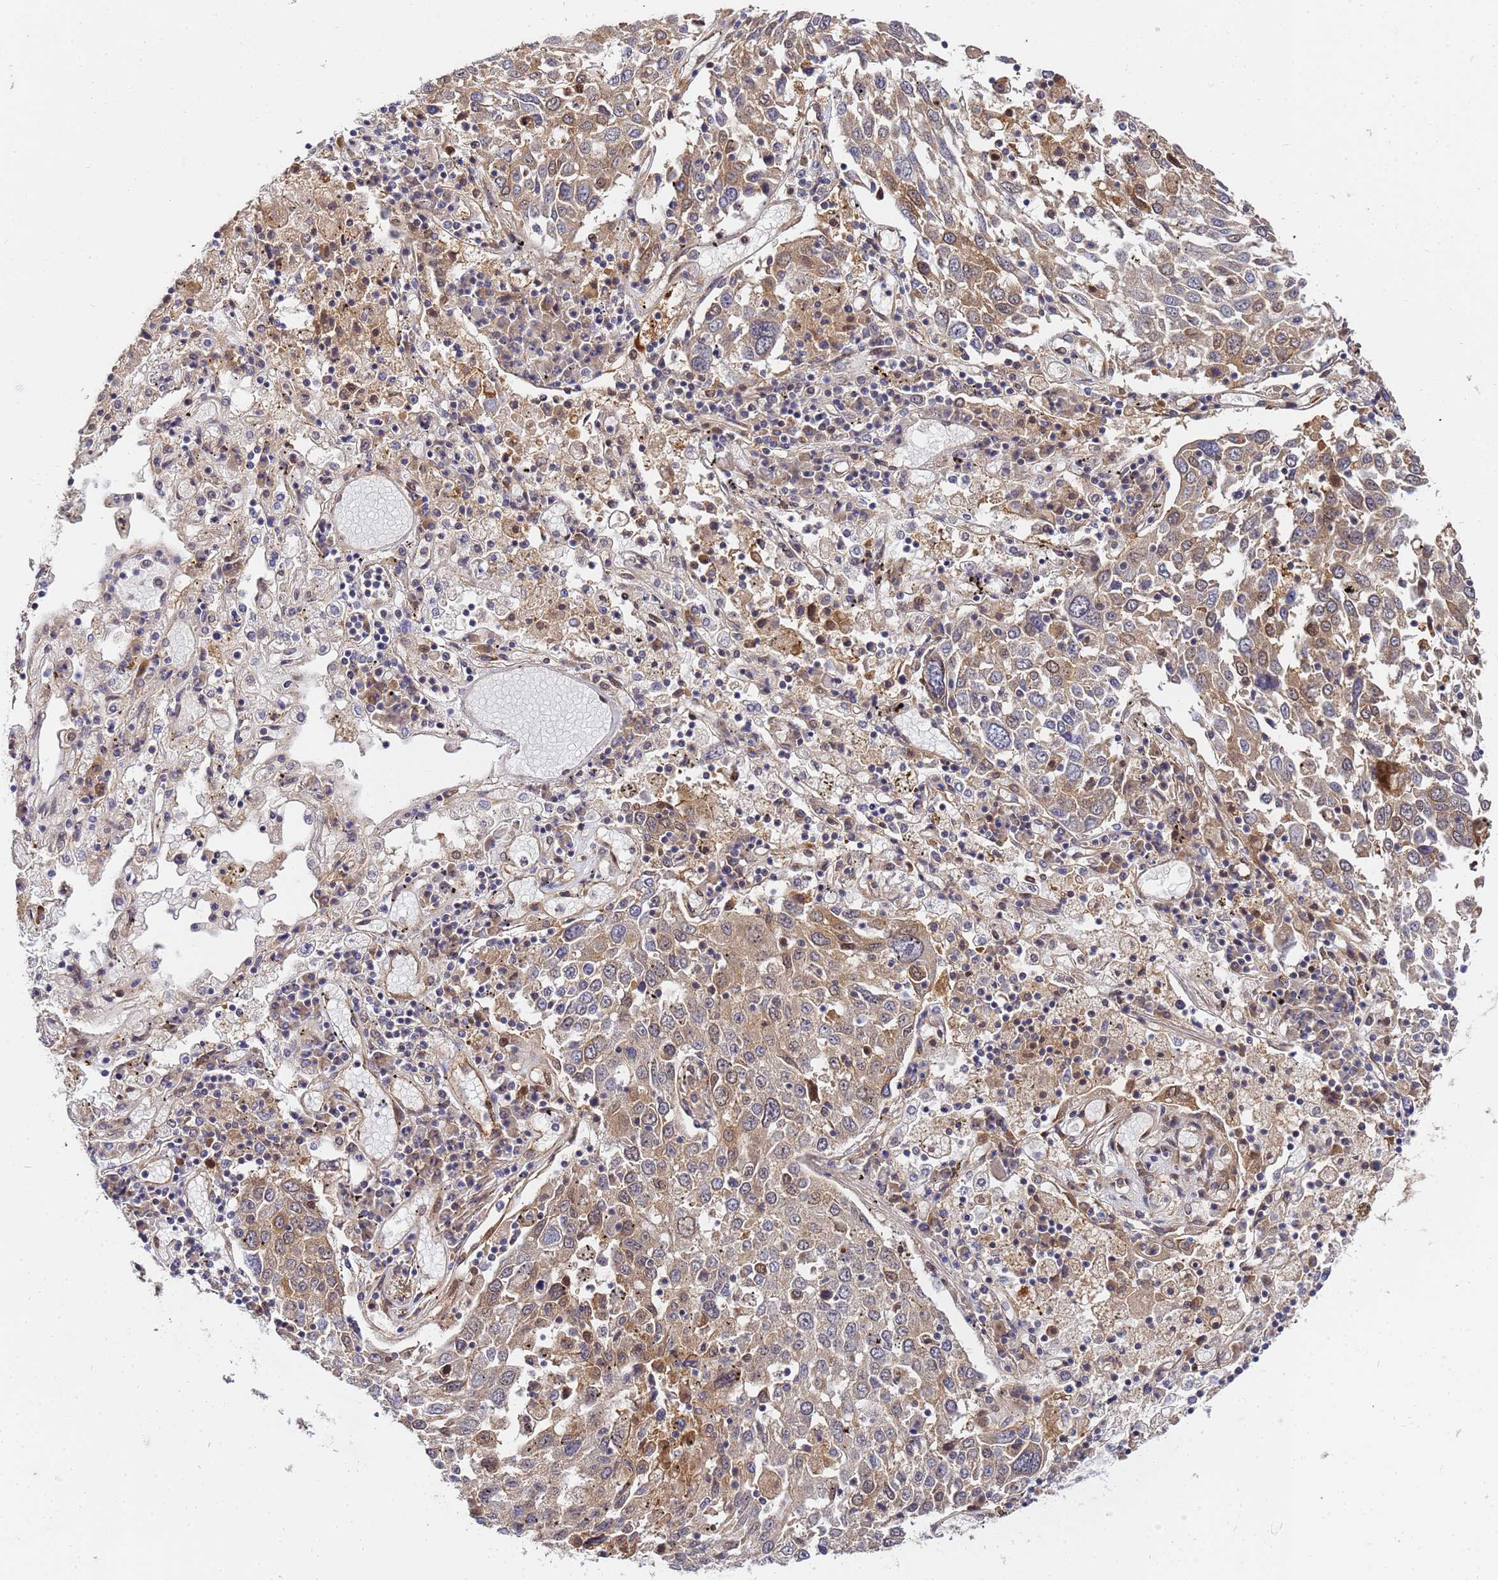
{"staining": {"intensity": "weak", "quantity": ">75%", "location": "cytoplasmic/membranous"}, "tissue": "lung cancer", "cell_type": "Tumor cells", "image_type": "cancer", "snomed": [{"axis": "morphology", "description": "Squamous cell carcinoma, NOS"}, {"axis": "topography", "description": "Lung"}], "caption": "A micrograph showing weak cytoplasmic/membranous positivity in approximately >75% of tumor cells in squamous cell carcinoma (lung), as visualized by brown immunohistochemical staining.", "gene": "UNC93B1", "patient": {"sex": "male", "age": 65}}